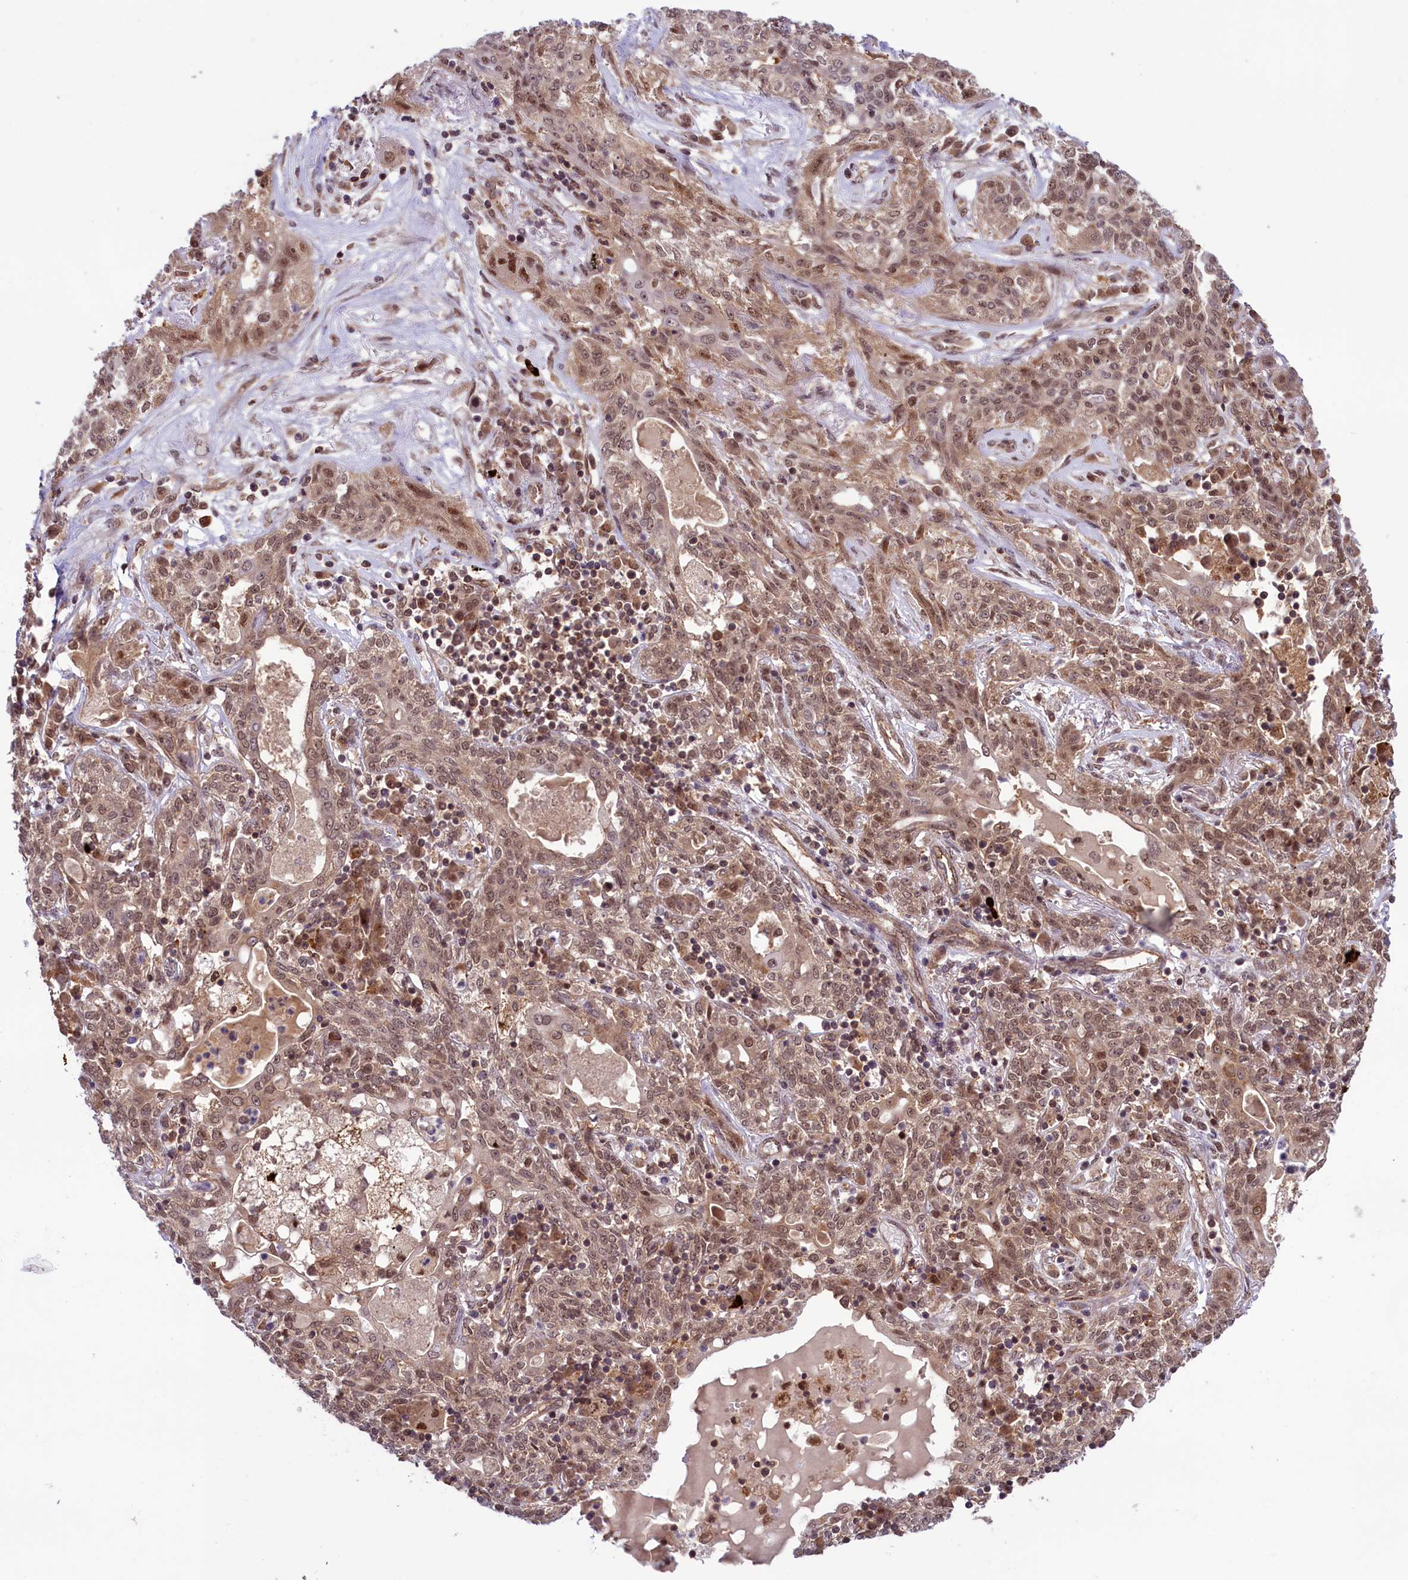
{"staining": {"intensity": "moderate", "quantity": ">75%", "location": "cytoplasmic/membranous,nuclear"}, "tissue": "lung cancer", "cell_type": "Tumor cells", "image_type": "cancer", "snomed": [{"axis": "morphology", "description": "Squamous cell carcinoma, NOS"}, {"axis": "topography", "description": "Lung"}], "caption": "A medium amount of moderate cytoplasmic/membranous and nuclear expression is seen in approximately >75% of tumor cells in lung squamous cell carcinoma tissue. The protein of interest is stained brown, and the nuclei are stained in blue (DAB (3,3'-diaminobenzidine) IHC with brightfield microscopy, high magnification).", "gene": "SLC7A6OS", "patient": {"sex": "female", "age": 70}}